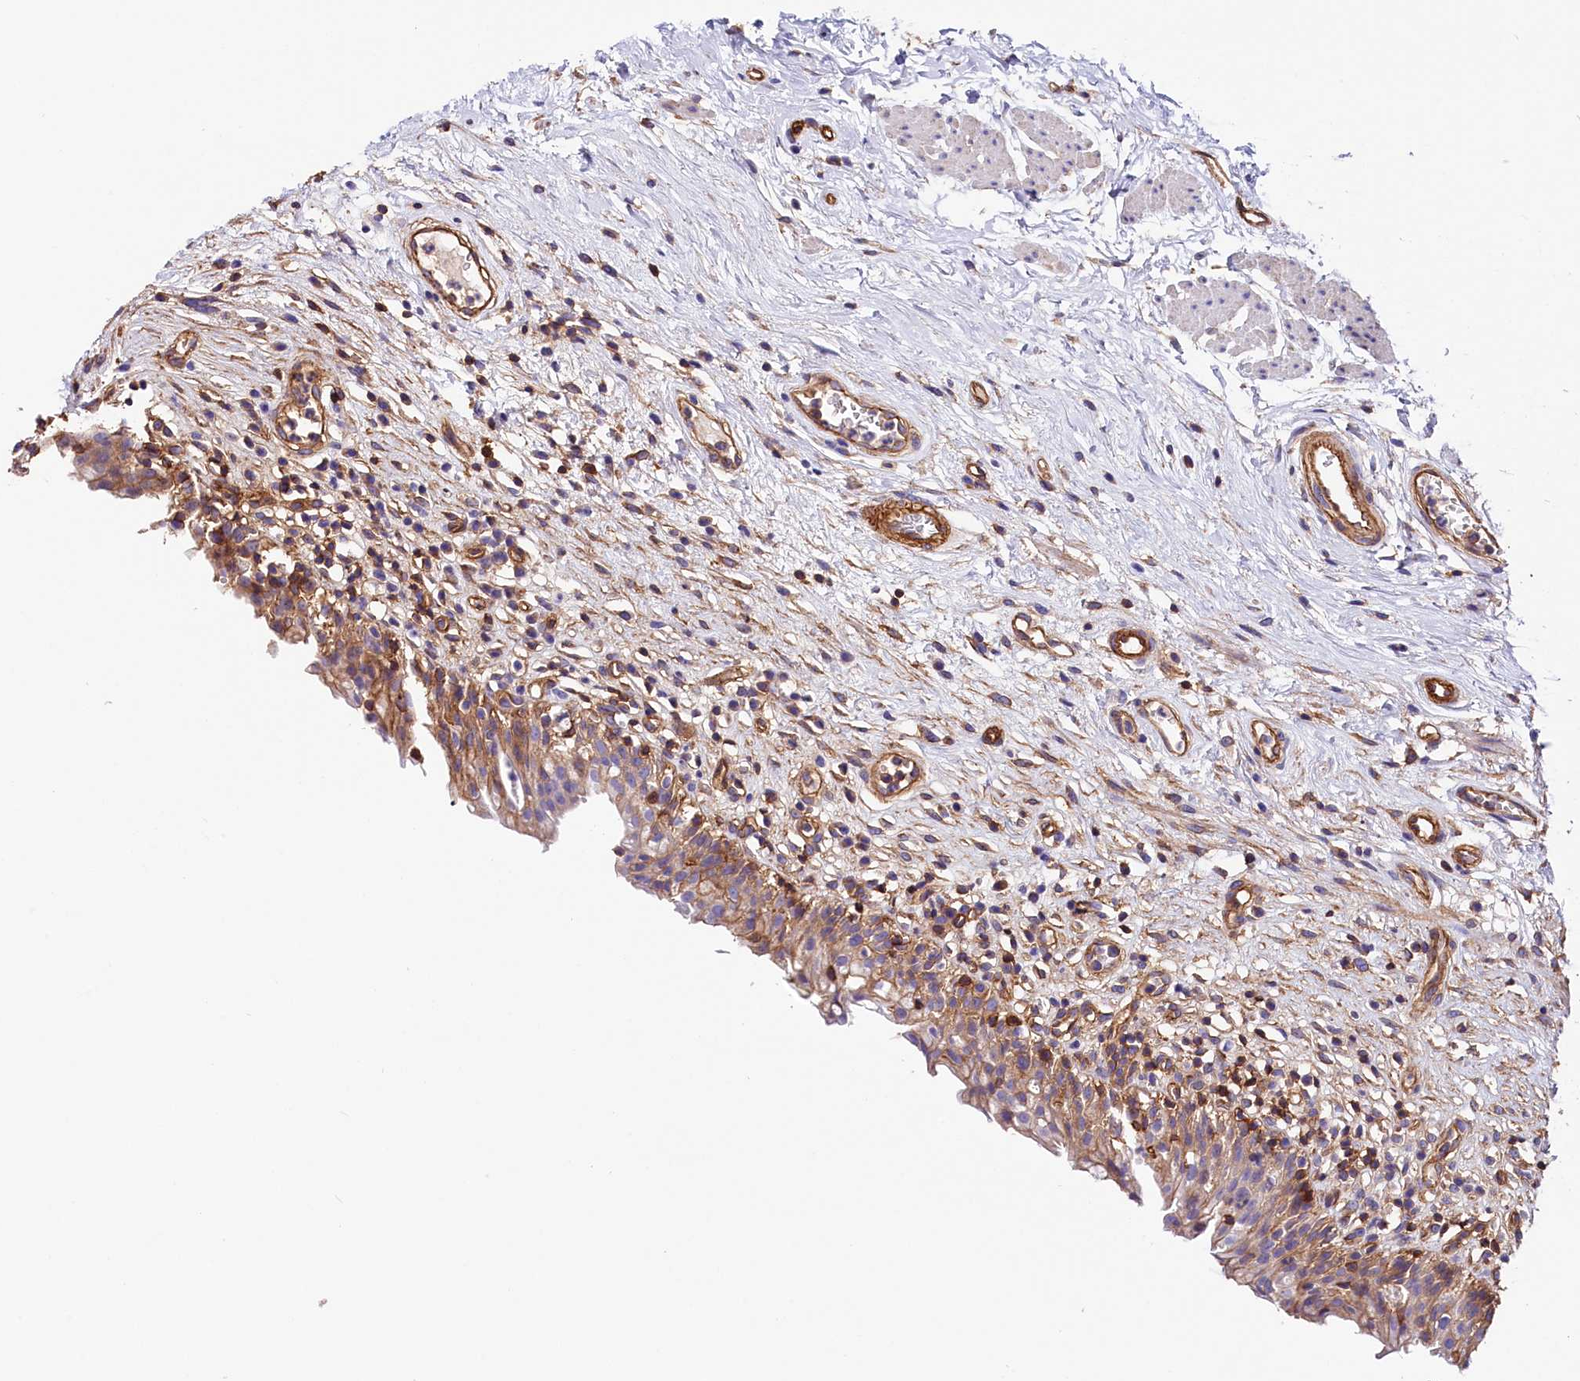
{"staining": {"intensity": "strong", "quantity": ">75%", "location": "cytoplasmic/membranous"}, "tissue": "urinary bladder", "cell_type": "Urothelial cells", "image_type": "normal", "snomed": [{"axis": "morphology", "description": "Normal tissue, NOS"}, {"axis": "morphology", "description": "Inflammation, NOS"}, {"axis": "topography", "description": "Urinary bladder"}], "caption": "The image shows a brown stain indicating the presence of a protein in the cytoplasmic/membranous of urothelial cells in urinary bladder. (DAB (3,3'-diaminobenzidine) = brown stain, brightfield microscopy at high magnification).", "gene": "ATP2B4", "patient": {"sex": "male", "age": 63}}